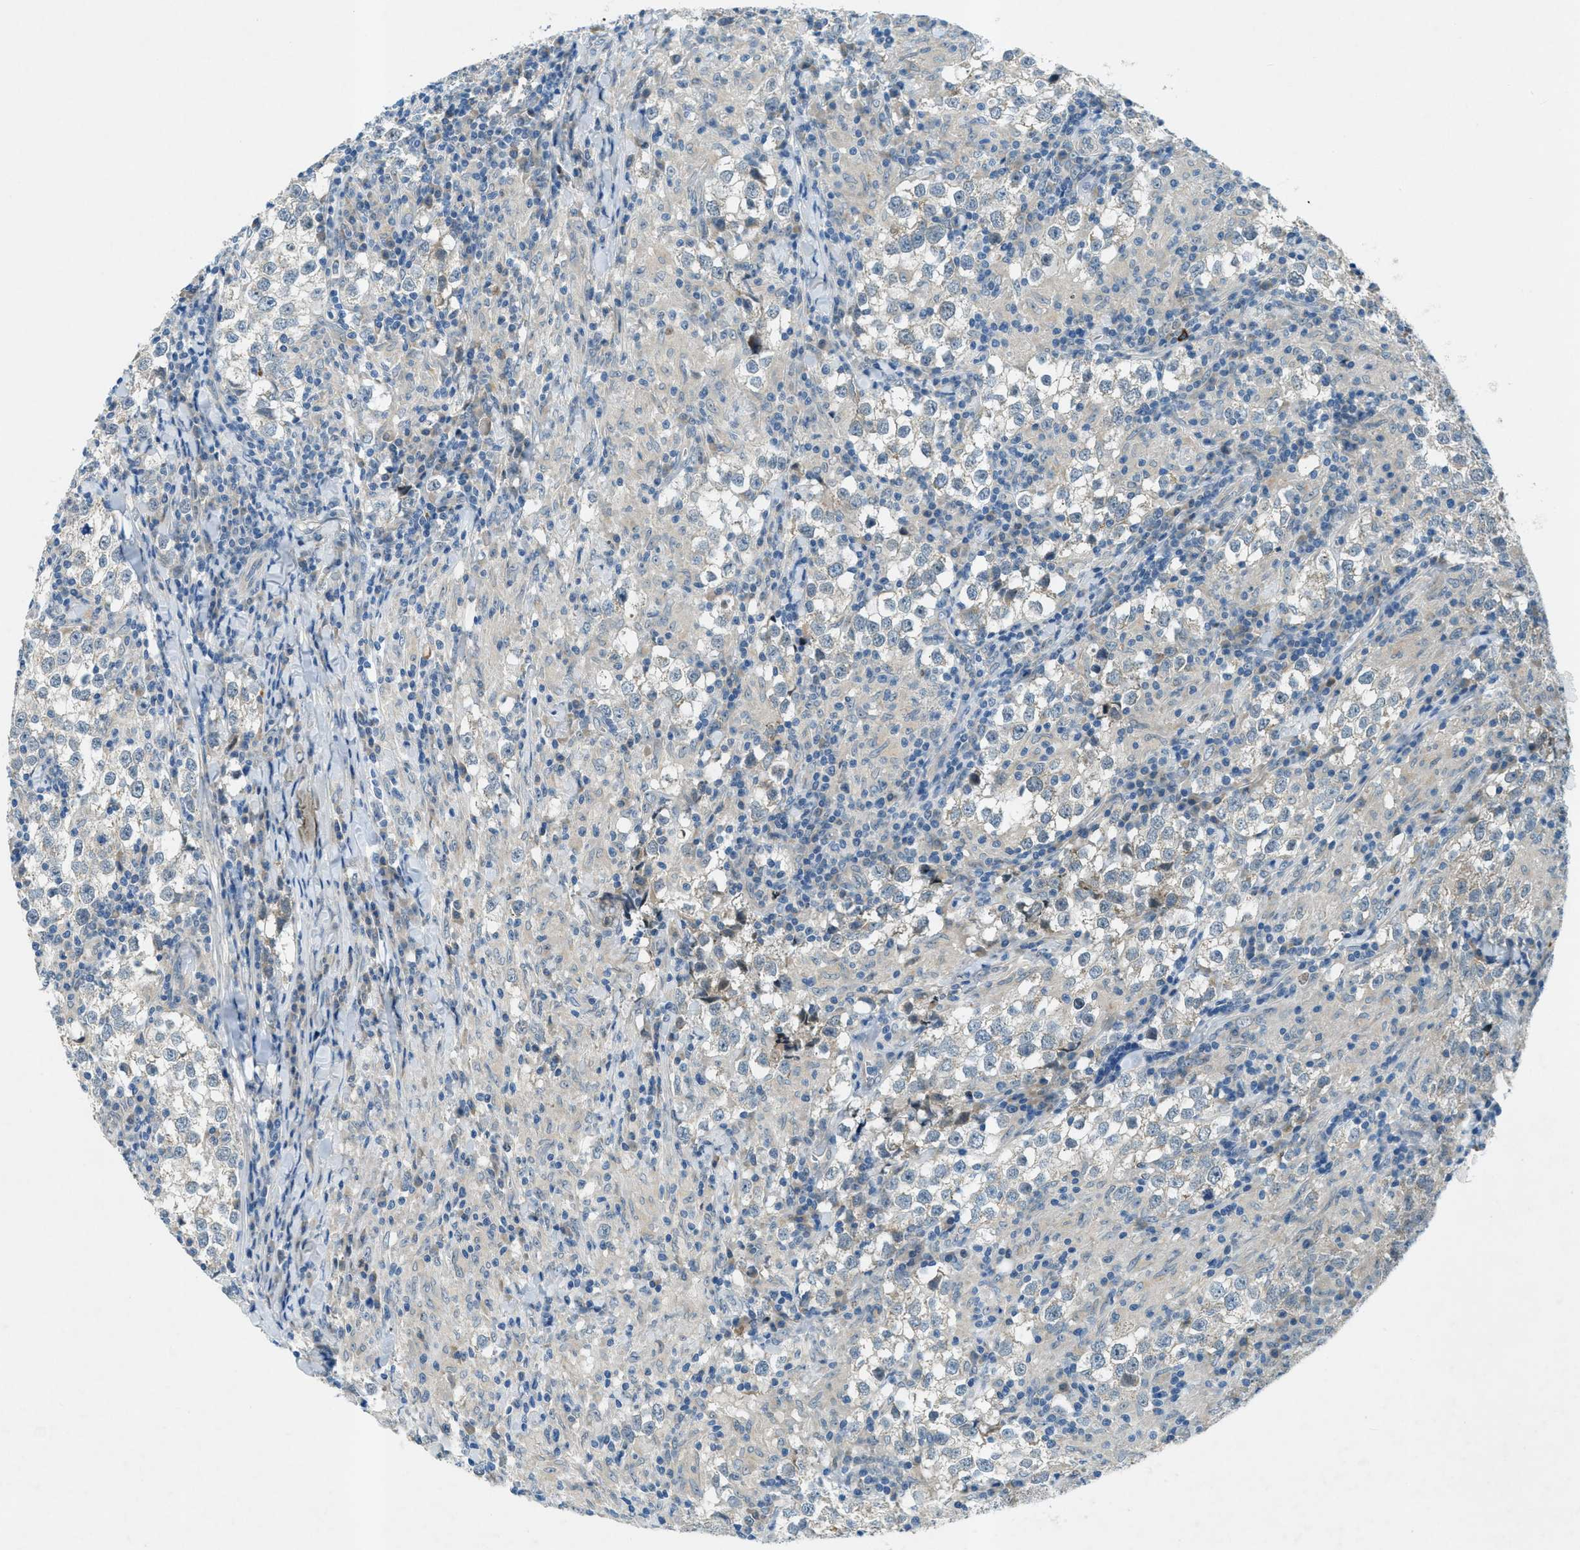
{"staining": {"intensity": "negative", "quantity": "none", "location": "none"}, "tissue": "testis cancer", "cell_type": "Tumor cells", "image_type": "cancer", "snomed": [{"axis": "morphology", "description": "Seminoma, NOS"}, {"axis": "morphology", "description": "Carcinoma, Embryonal, NOS"}, {"axis": "topography", "description": "Testis"}], "caption": "Immunohistochemistry photomicrograph of human testis cancer stained for a protein (brown), which shows no positivity in tumor cells.", "gene": "SNX14", "patient": {"sex": "male", "age": 36}}